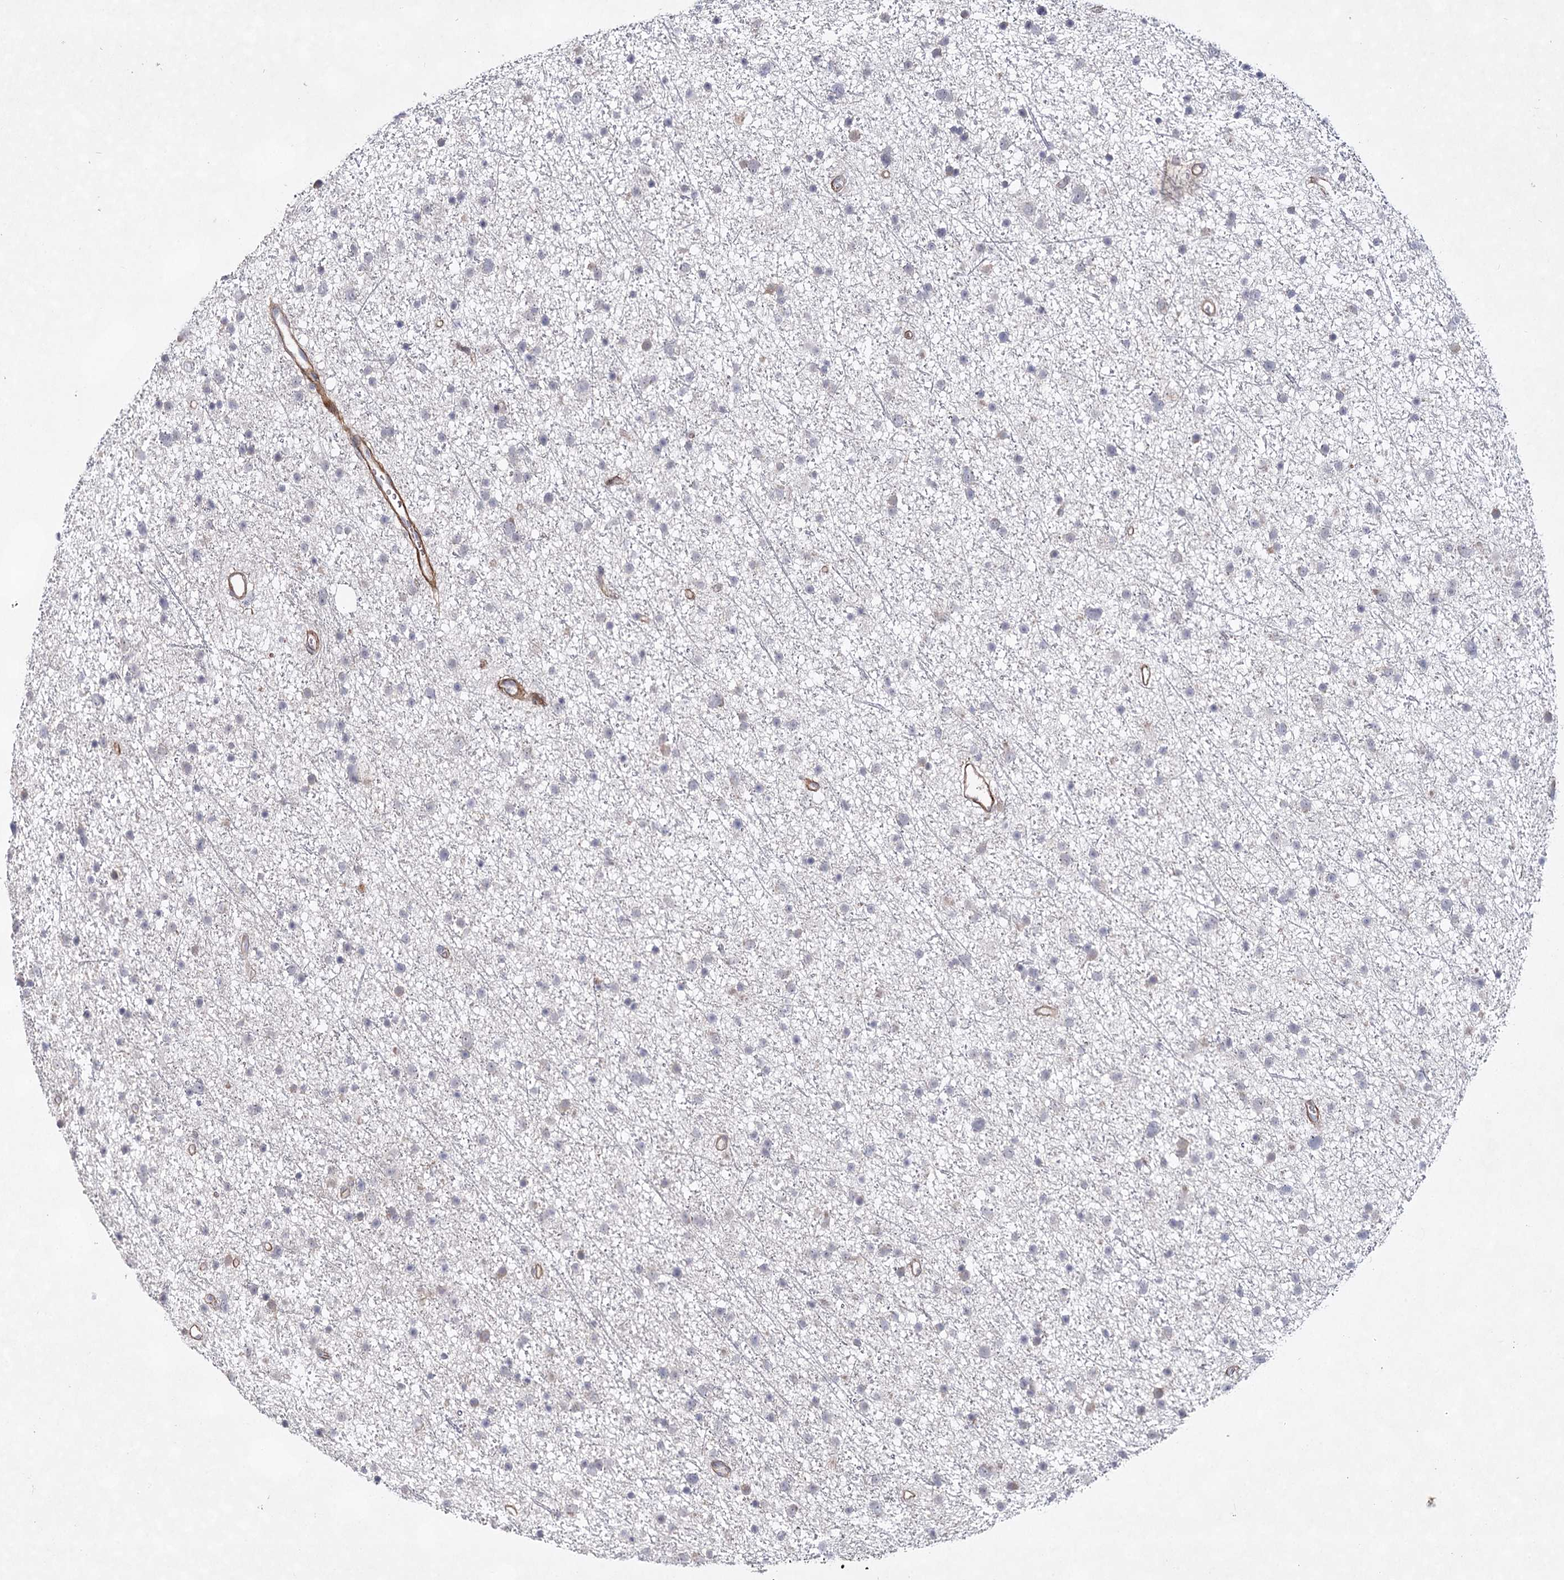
{"staining": {"intensity": "negative", "quantity": "none", "location": "none"}, "tissue": "glioma", "cell_type": "Tumor cells", "image_type": "cancer", "snomed": [{"axis": "morphology", "description": "Glioma, malignant, Low grade"}, {"axis": "topography", "description": "Cerebral cortex"}], "caption": "The photomicrograph exhibits no staining of tumor cells in glioma.", "gene": "ATL2", "patient": {"sex": "female", "age": 39}}